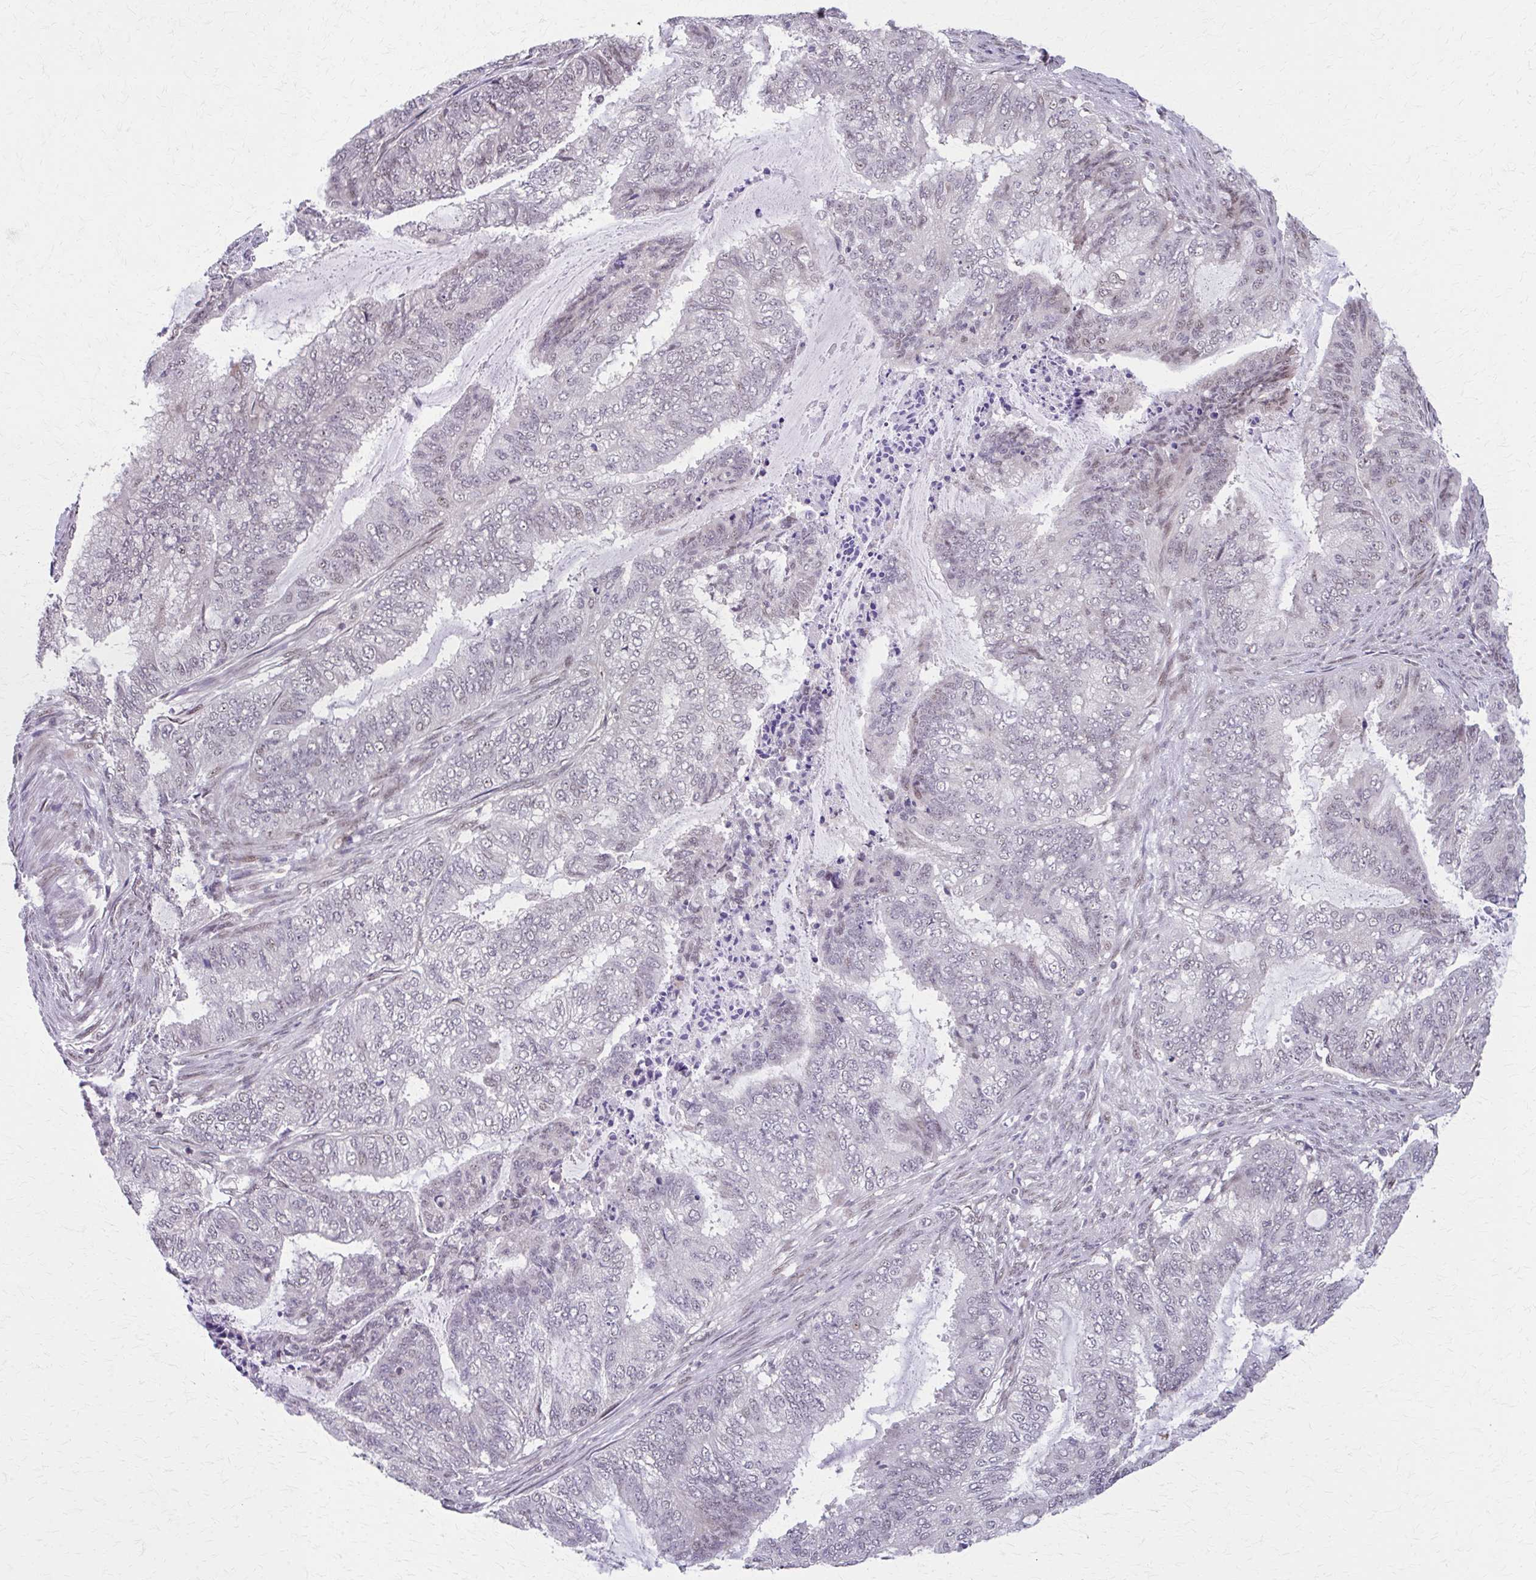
{"staining": {"intensity": "weak", "quantity": "<25%", "location": "nuclear"}, "tissue": "endometrial cancer", "cell_type": "Tumor cells", "image_type": "cancer", "snomed": [{"axis": "morphology", "description": "Adenocarcinoma, NOS"}, {"axis": "topography", "description": "Endometrium"}], "caption": "Immunohistochemical staining of endometrial cancer (adenocarcinoma) exhibits no significant positivity in tumor cells. (Immunohistochemistry (ihc), brightfield microscopy, high magnification).", "gene": "SETBP1", "patient": {"sex": "female", "age": 51}}